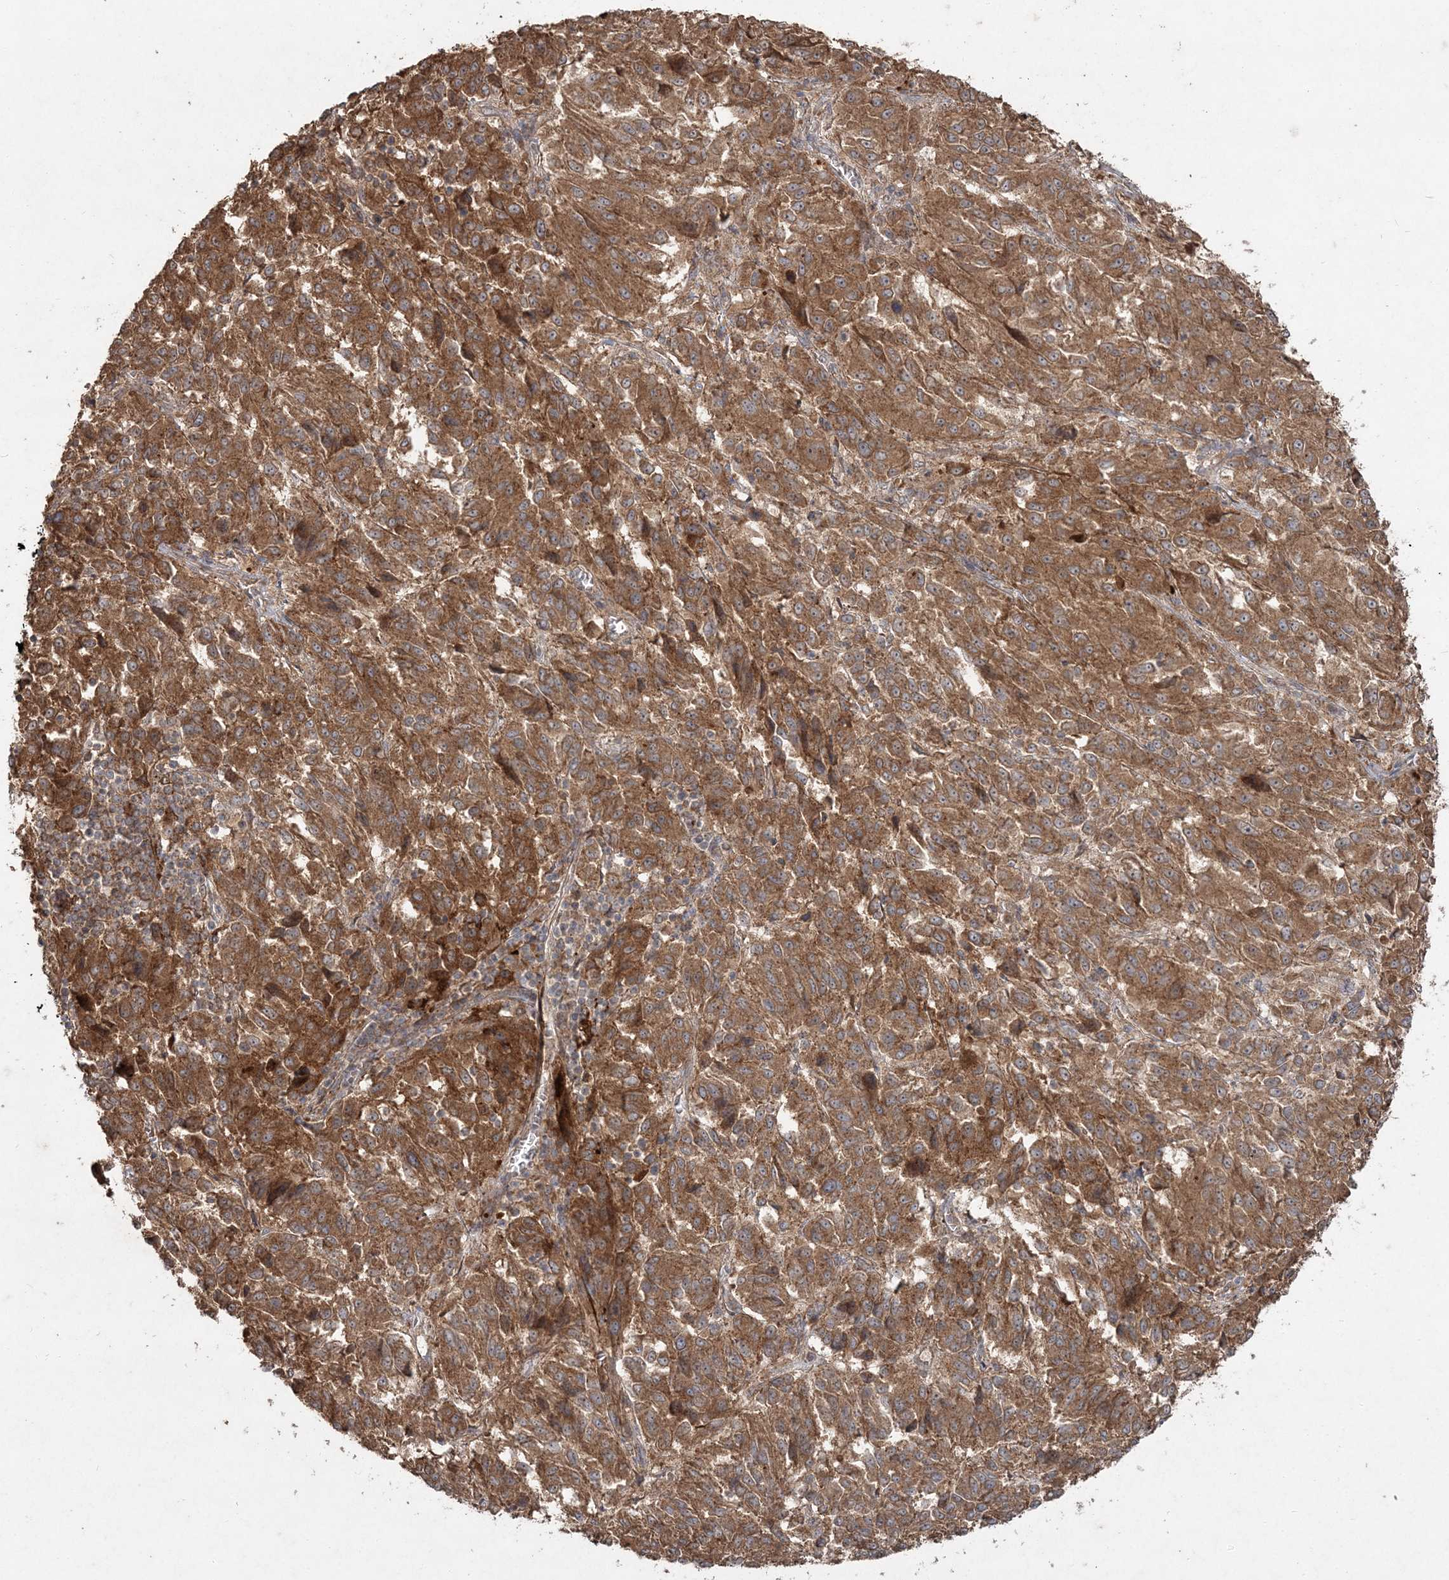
{"staining": {"intensity": "moderate", "quantity": ">75%", "location": "cytoplasmic/membranous"}, "tissue": "melanoma", "cell_type": "Tumor cells", "image_type": "cancer", "snomed": [{"axis": "morphology", "description": "Malignant melanoma, Metastatic site"}, {"axis": "topography", "description": "Lung"}], "caption": "High-magnification brightfield microscopy of melanoma stained with DAB (3,3'-diaminobenzidine) (brown) and counterstained with hematoxylin (blue). tumor cells exhibit moderate cytoplasmic/membranous positivity is present in approximately>75% of cells.", "gene": "SPRY1", "patient": {"sex": "male", "age": 64}}